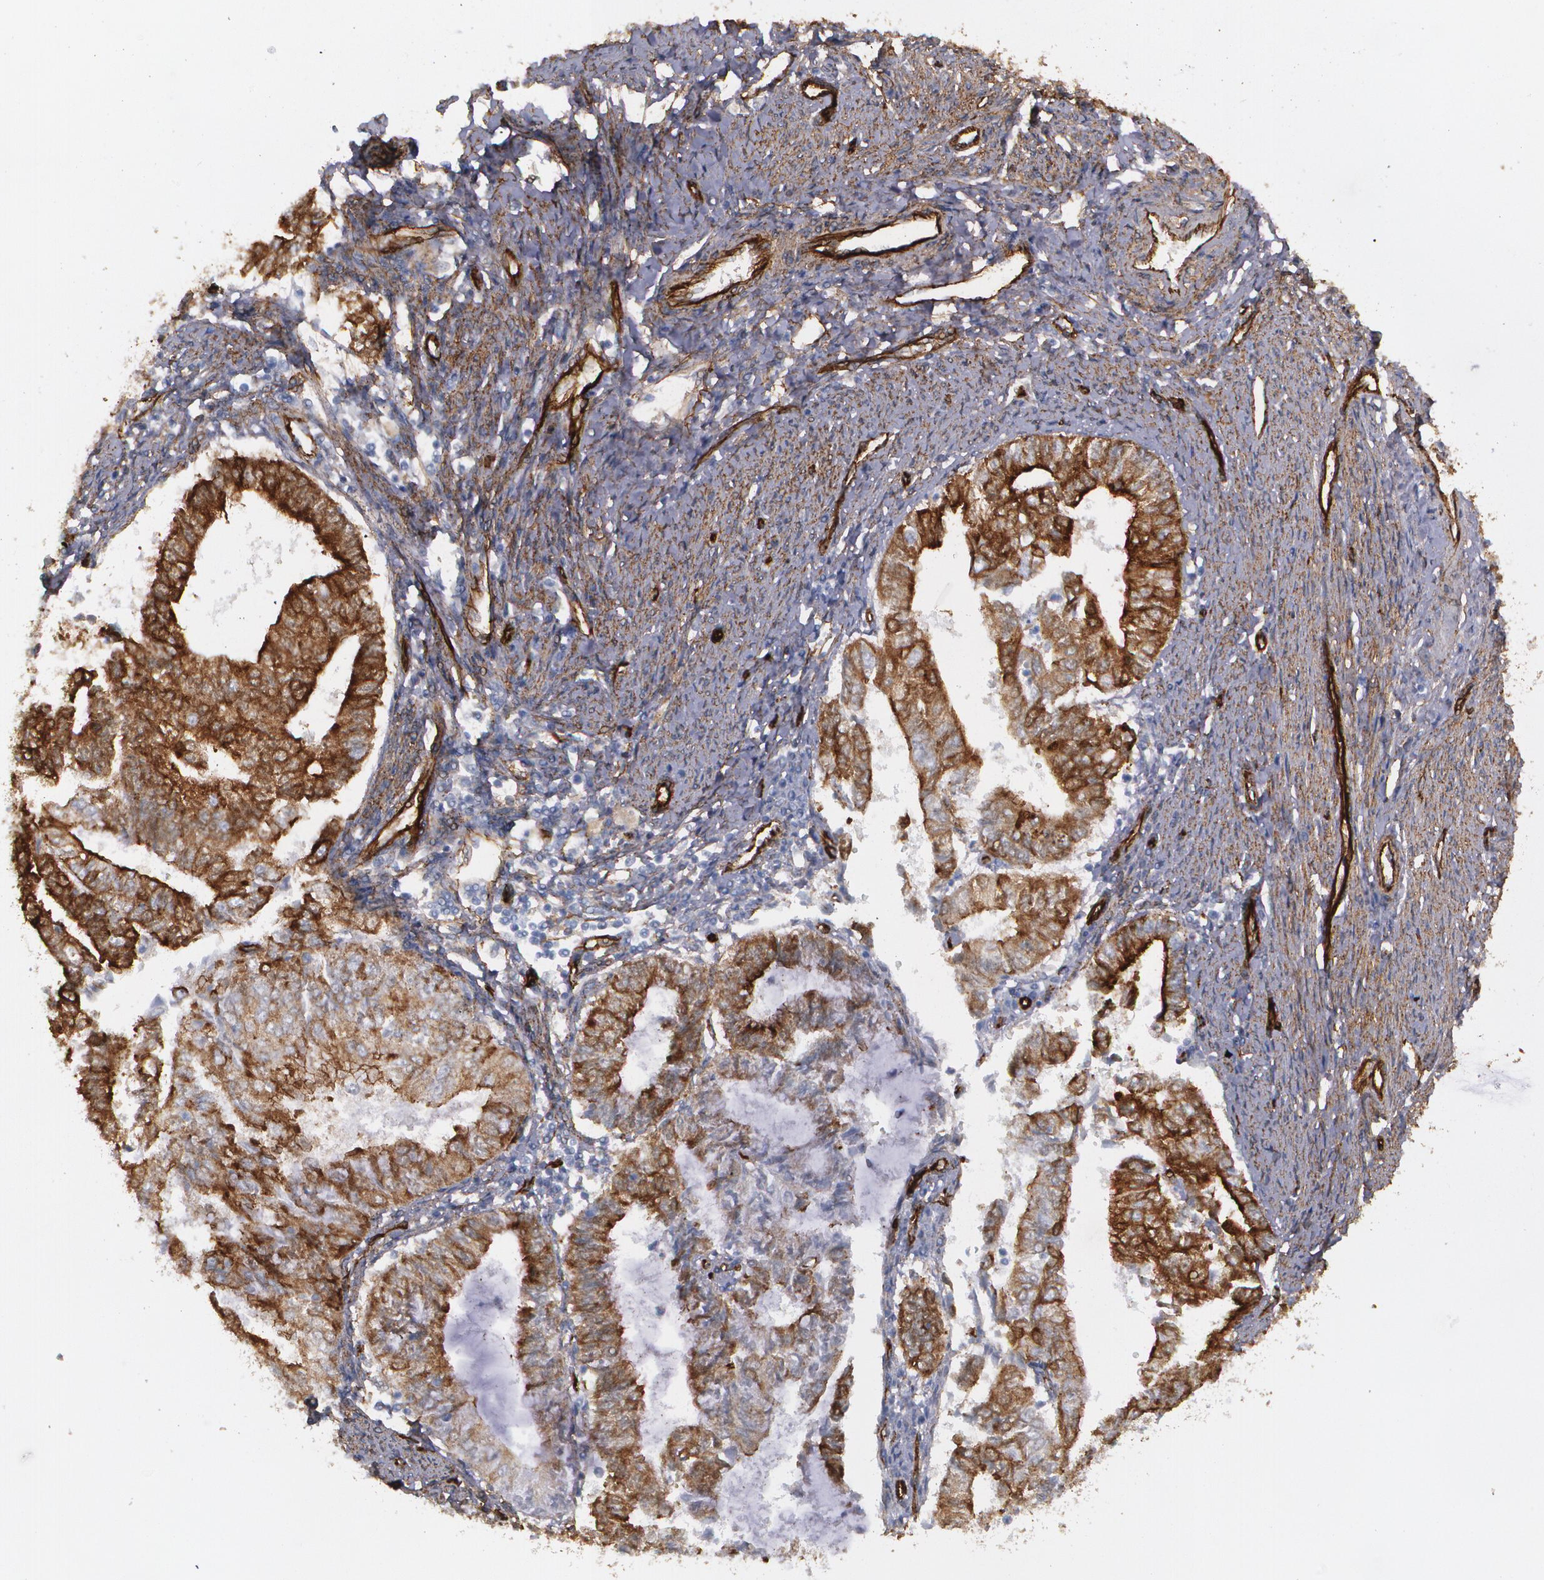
{"staining": {"intensity": "strong", "quantity": ">75%", "location": "cytoplasmic/membranous"}, "tissue": "endometrial cancer", "cell_type": "Tumor cells", "image_type": "cancer", "snomed": [{"axis": "morphology", "description": "Adenocarcinoma, NOS"}, {"axis": "topography", "description": "Endometrium"}], "caption": "Brown immunohistochemical staining in human endometrial cancer displays strong cytoplasmic/membranous positivity in about >75% of tumor cells.", "gene": "TJP1", "patient": {"sex": "female", "age": 66}}